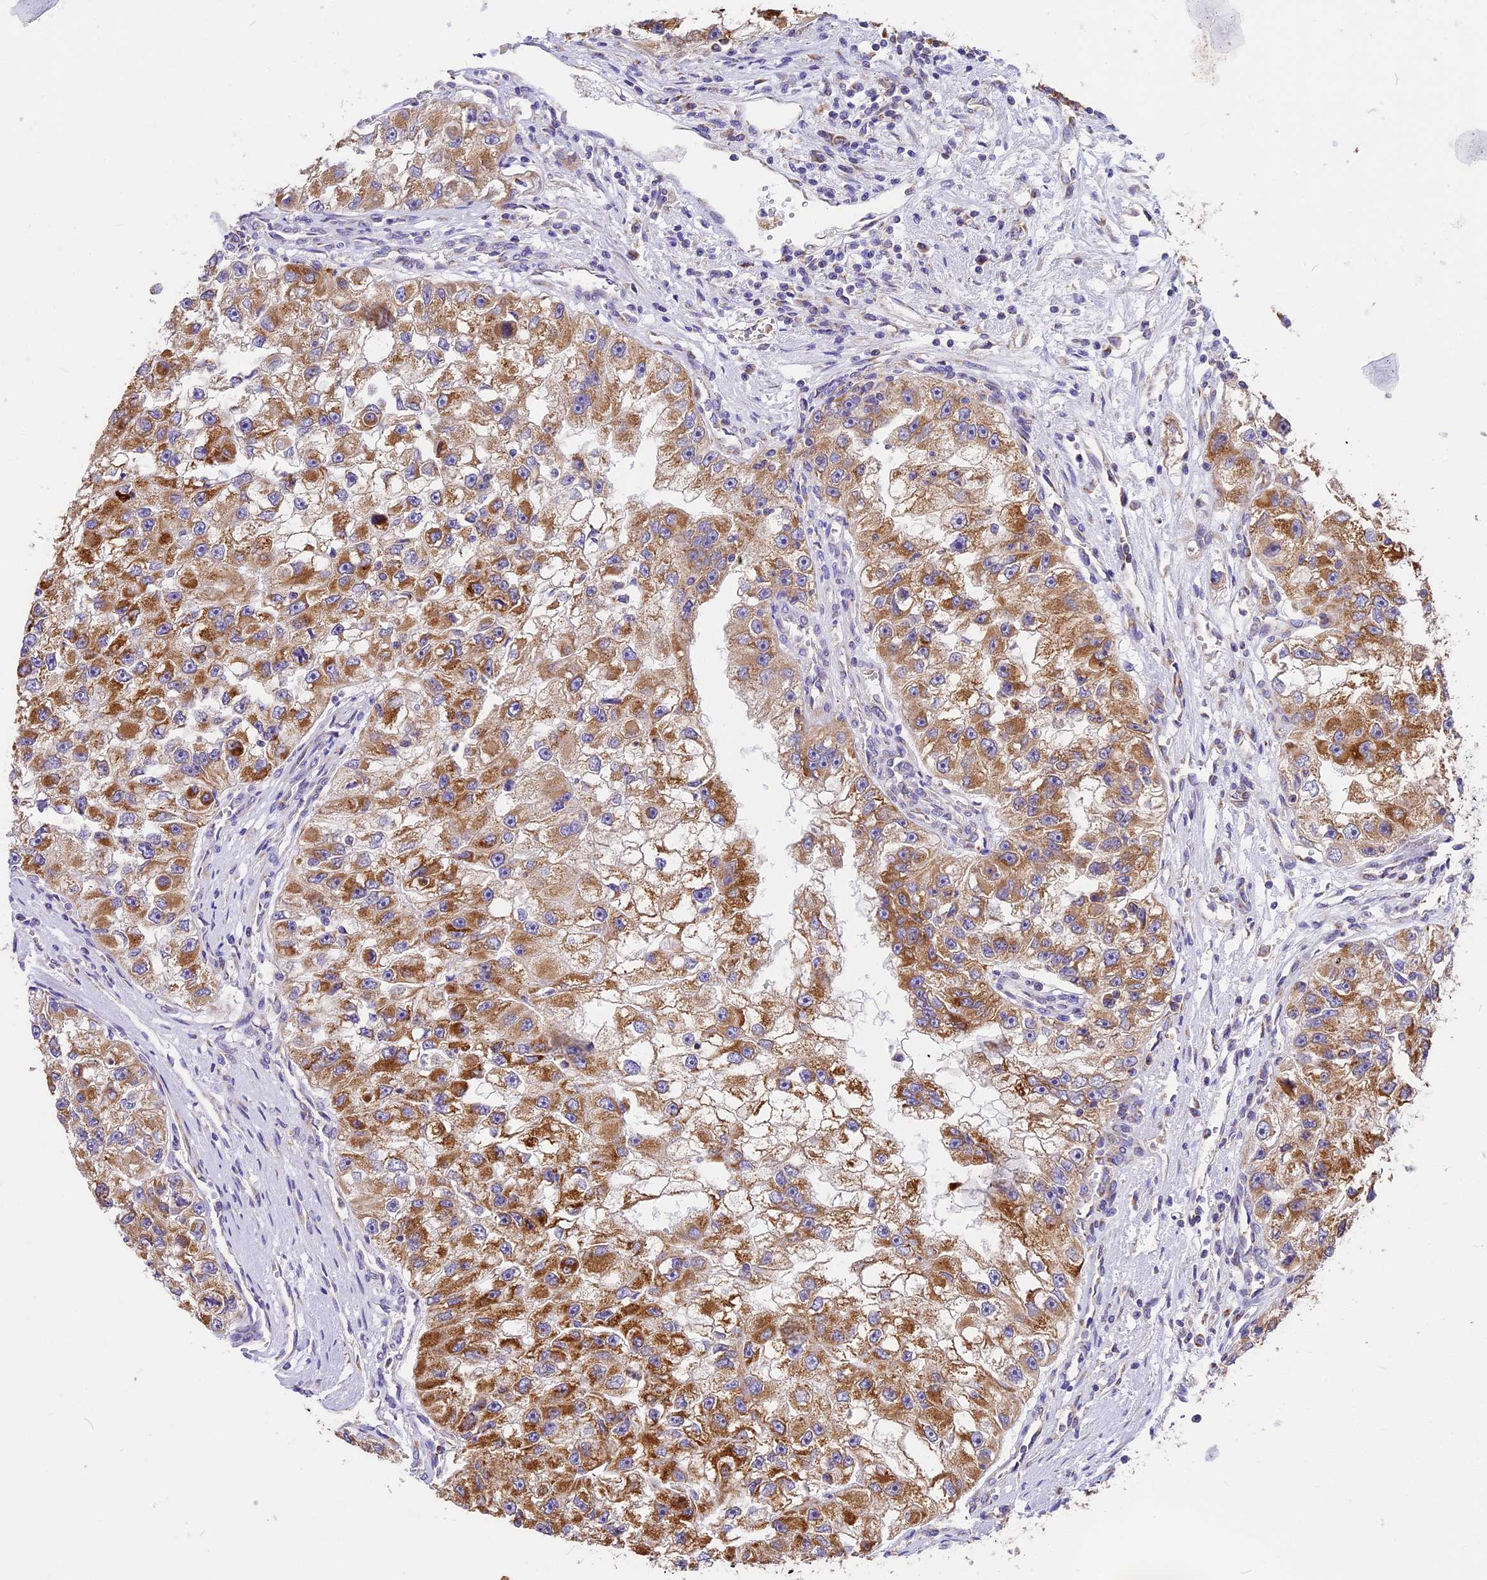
{"staining": {"intensity": "moderate", "quantity": ">75%", "location": "cytoplasmic/membranous"}, "tissue": "renal cancer", "cell_type": "Tumor cells", "image_type": "cancer", "snomed": [{"axis": "morphology", "description": "Adenocarcinoma, NOS"}, {"axis": "topography", "description": "Kidney"}], "caption": "Moderate cytoplasmic/membranous positivity for a protein is seen in about >75% of tumor cells of adenocarcinoma (renal) using immunohistochemistry (IHC).", "gene": "MRAS", "patient": {"sex": "male", "age": 63}}